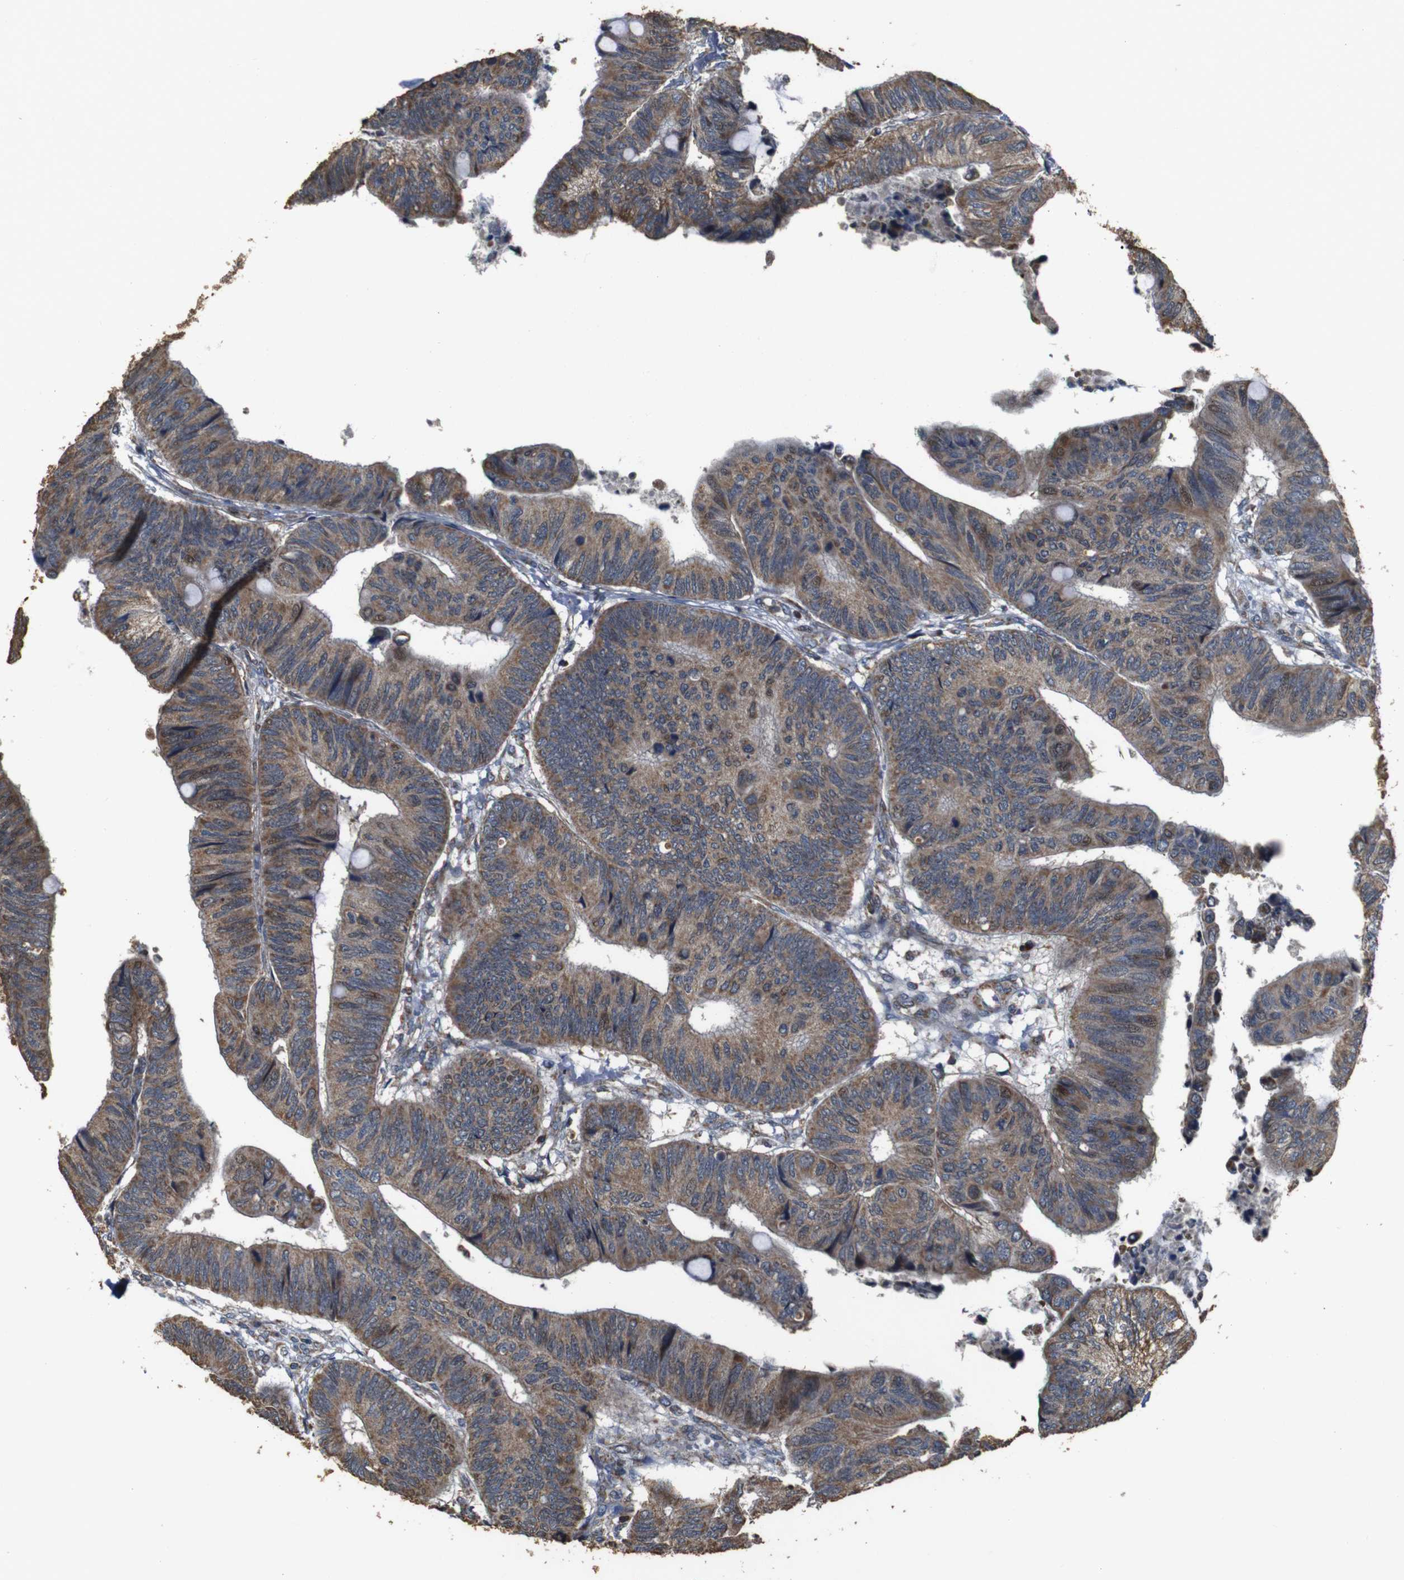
{"staining": {"intensity": "moderate", "quantity": ">75%", "location": "cytoplasmic/membranous"}, "tissue": "colorectal cancer", "cell_type": "Tumor cells", "image_type": "cancer", "snomed": [{"axis": "morphology", "description": "Normal tissue, NOS"}, {"axis": "morphology", "description": "Adenocarcinoma, NOS"}, {"axis": "topography", "description": "Rectum"}, {"axis": "topography", "description": "Peripheral nerve tissue"}], "caption": "Protein staining reveals moderate cytoplasmic/membranous expression in approximately >75% of tumor cells in colorectal adenocarcinoma. (DAB = brown stain, brightfield microscopy at high magnification).", "gene": "SNN", "patient": {"sex": "male", "age": 92}}